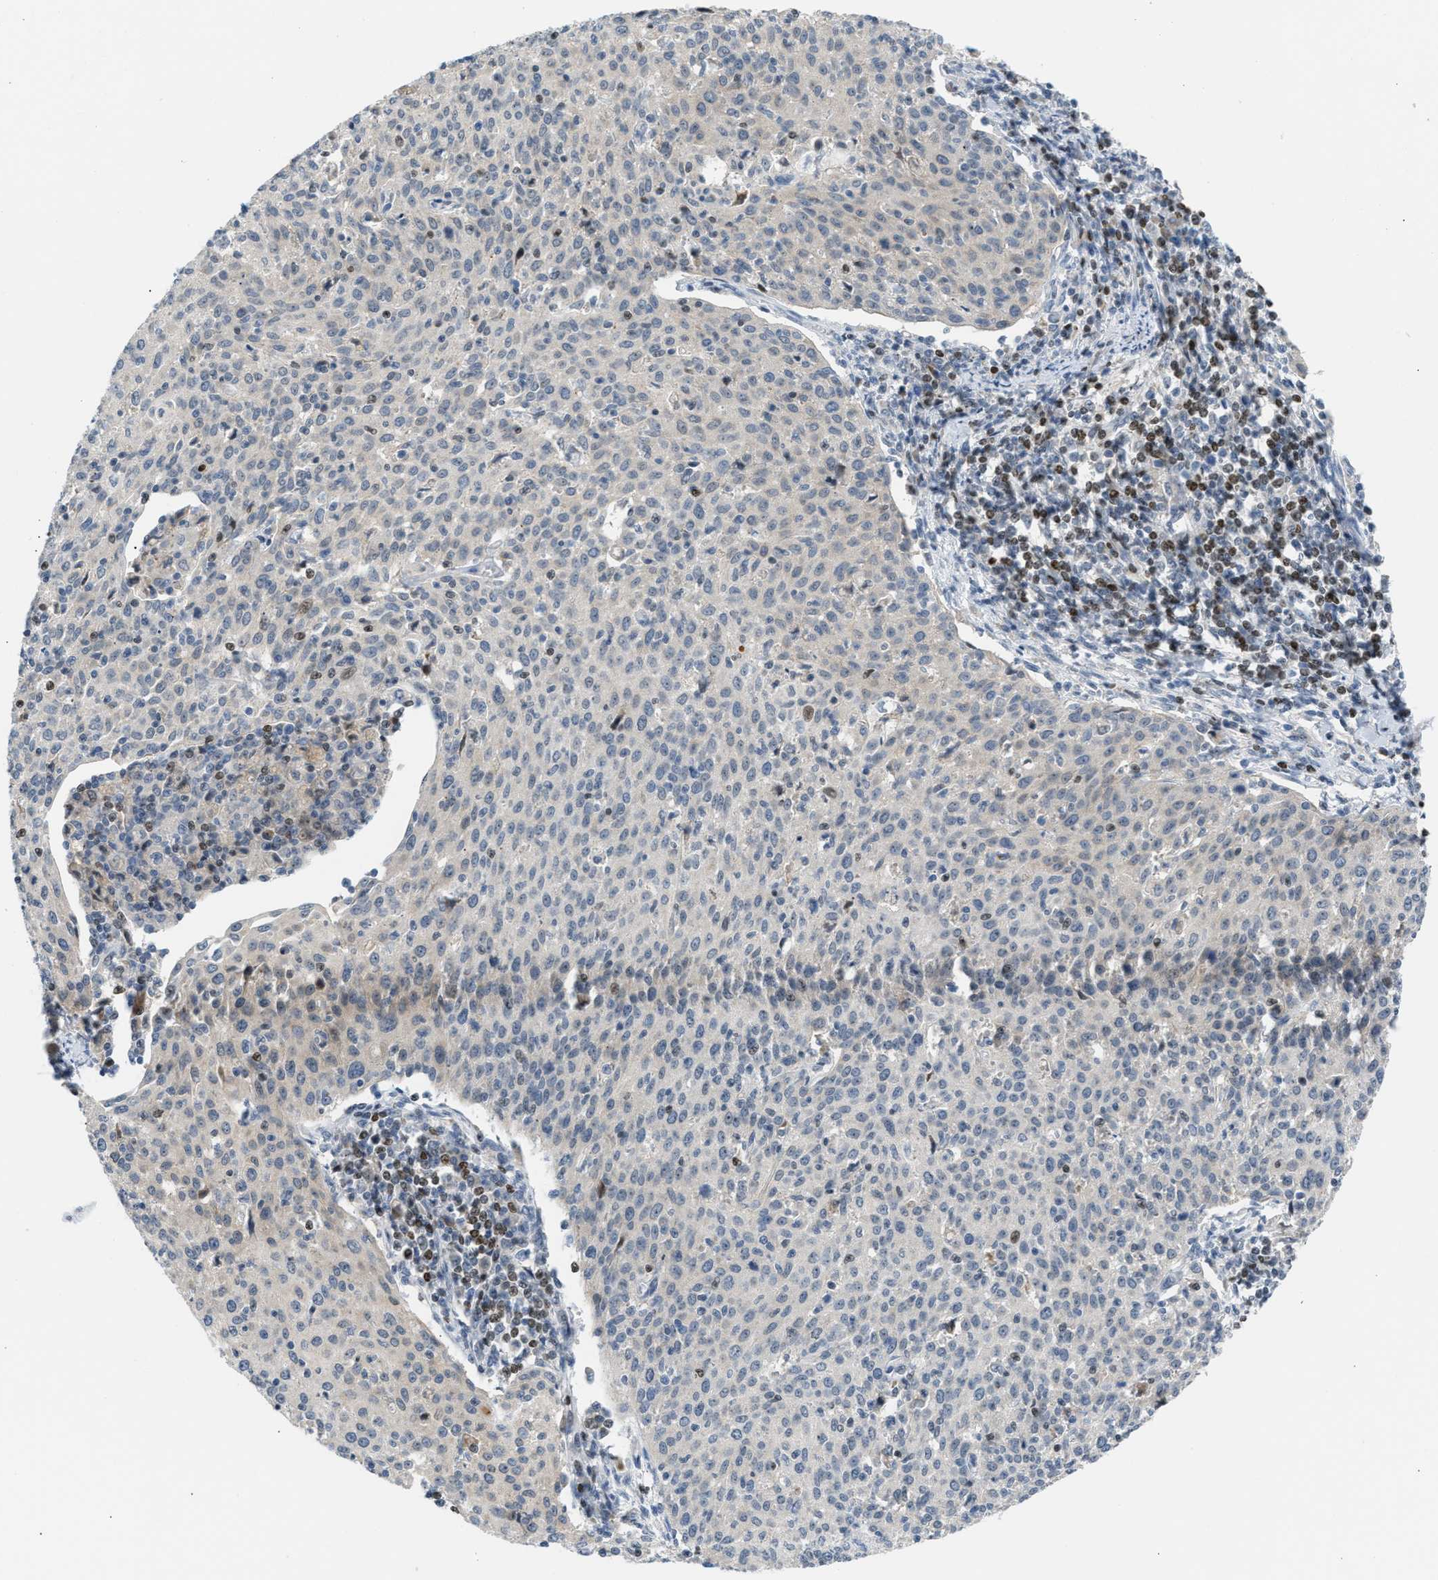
{"staining": {"intensity": "weak", "quantity": "<25%", "location": "cytoplasmic/membranous"}, "tissue": "cervical cancer", "cell_type": "Tumor cells", "image_type": "cancer", "snomed": [{"axis": "morphology", "description": "Squamous cell carcinoma, NOS"}, {"axis": "topography", "description": "Cervix"}], "caption": "Immunohistochemistry histopathology image of neoplastic tissue: cervical cancer stained with DAB displays no significant protein expression in tumor cells. The staining is performed using DAB (3,3'-diaminobenzidine) brown chromogen with nuclei counter-stained in using hematoxylin.", "gene": "NPS", "patient": {"sex": "female", "age": 38}}